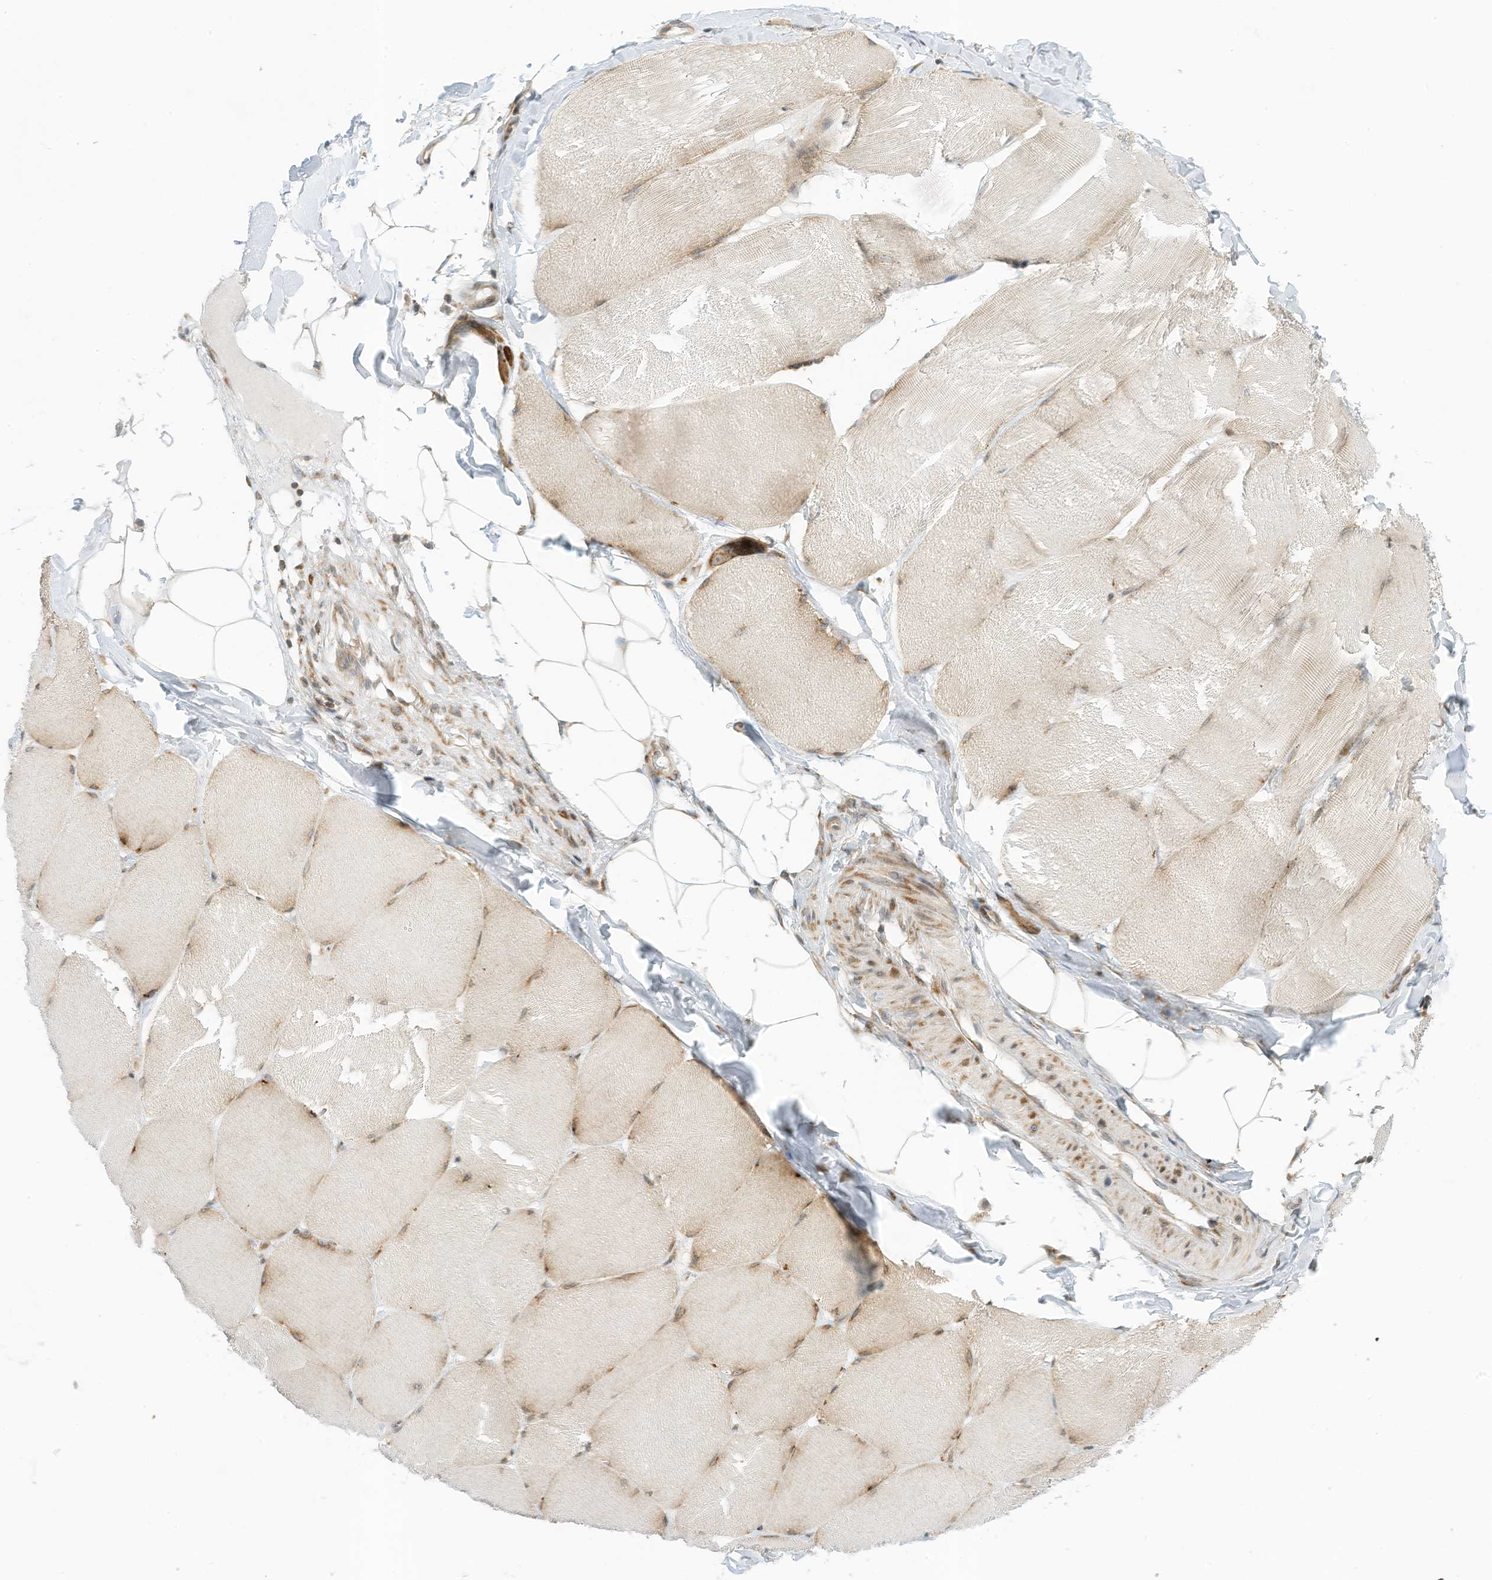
{"staining": {"intensity": "weak", "quantity": "<25%", "location": "cytoplasmic/membranous"}, "tissue": "skeletal muscle", "cell_type": "Myocytes", "image_type": "normal", "snomed": [{"axis": "morphology", "description": "Normal tissue, NOS"}, {"axis": "topography", "description": "Skin"}, {"axis": "topography", "description": "Skeletal muscle"}], "caption": "This is an IHC histopathology image of unremarkable human skeletal muscle. There is no staining in myocytes.", "gene": "EDF1", "patient": {"sex": "male", "age": 83}}